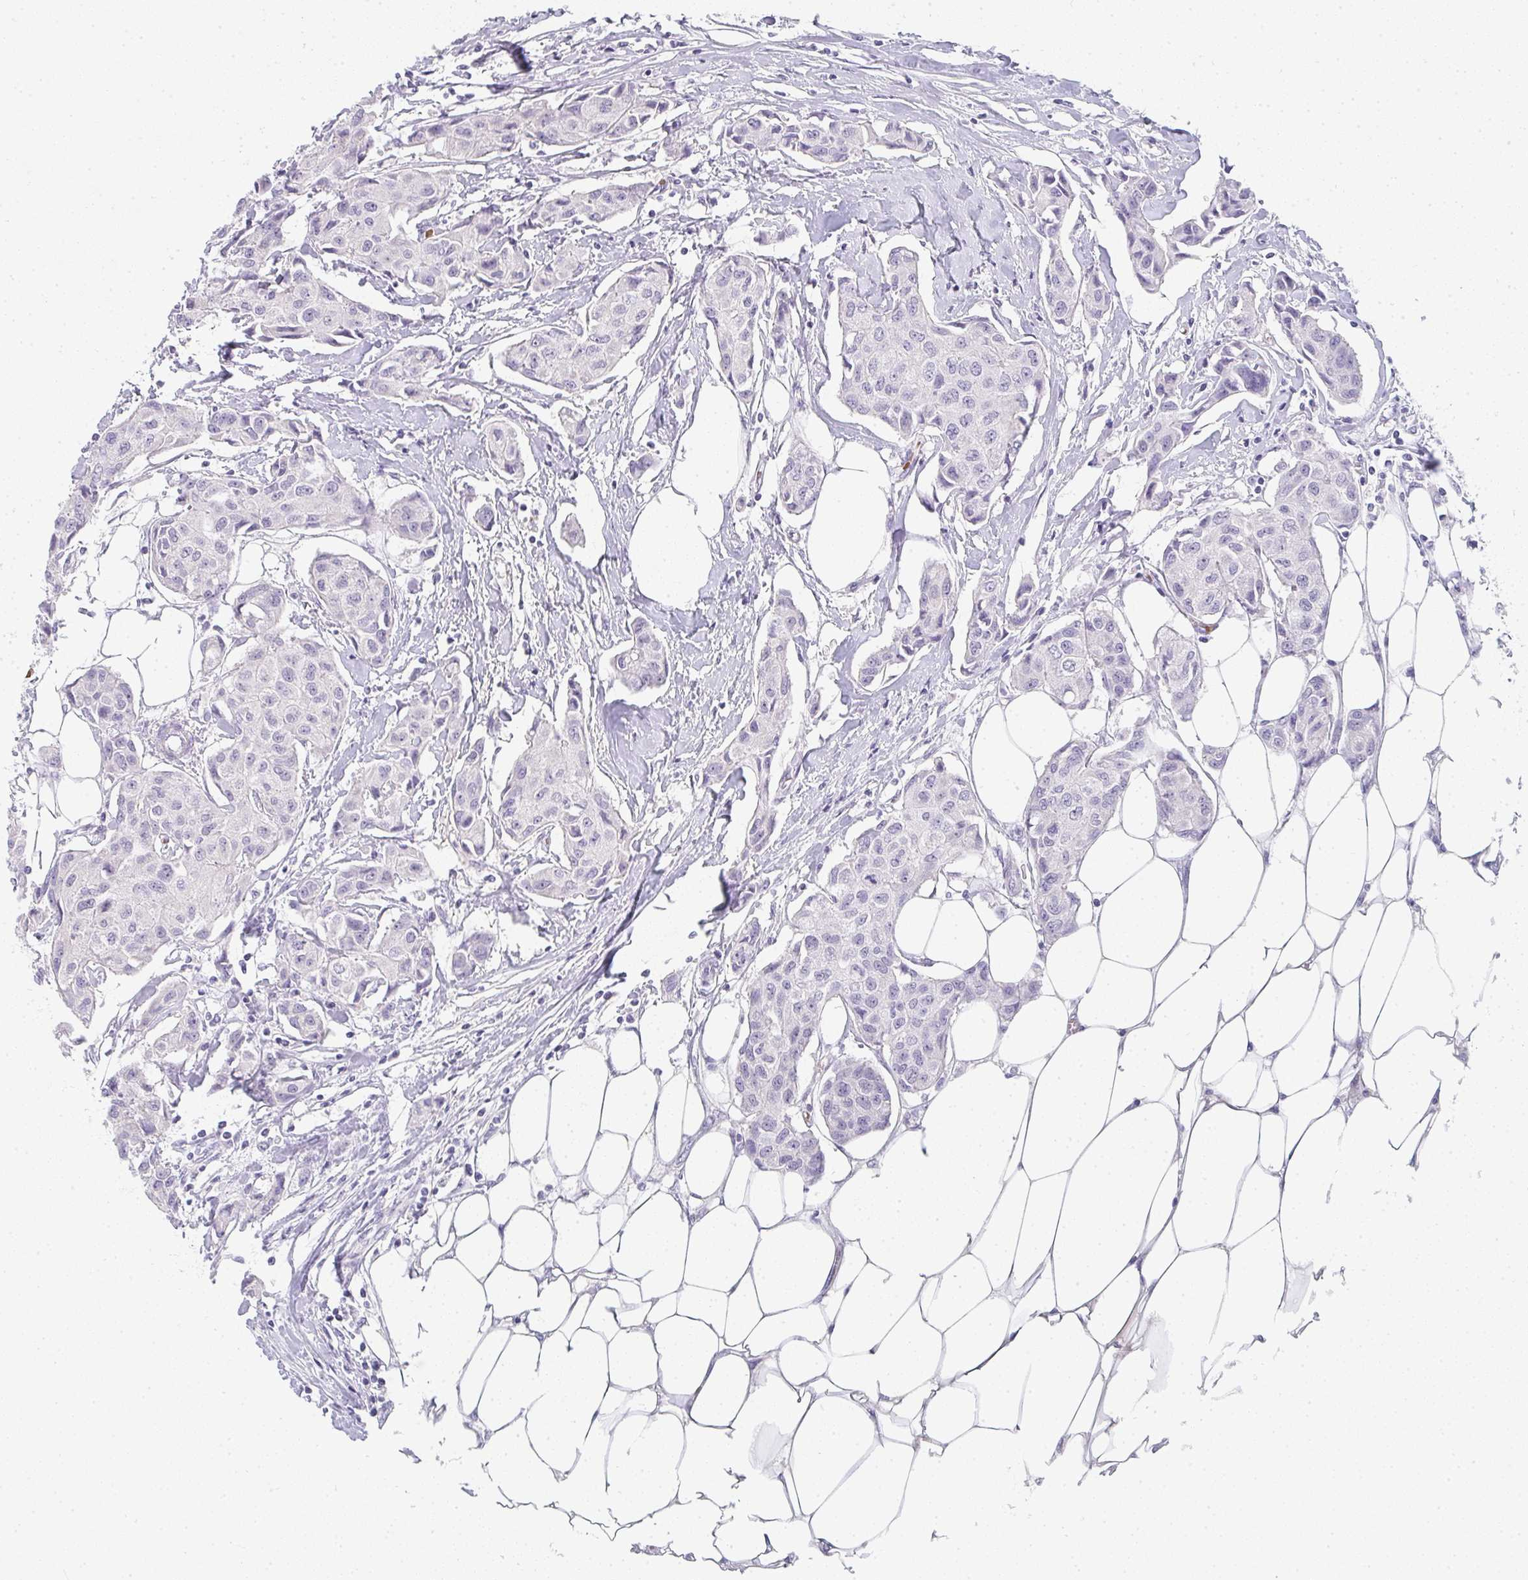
{"staining": {"intensity": "negative", "quantity": "none", "location": "none"}, "tissue": "breast cancer", "cell_type": "Tumor cells", "image_type": "cancer", "snomed": [{"axis": "morphology", "description": "Duct carcinoma"}, {"axis": "topography", "description": "Breast"}, {"axis": "topography", "description": "Lymph node"}], "caption": "A histopathology image of invasive ductal carcinoma (breast) stained for a protein shows no brown staining in tumor cells.", "gene": "NEU2", "patient": {"sex": "female", "age": 80}}